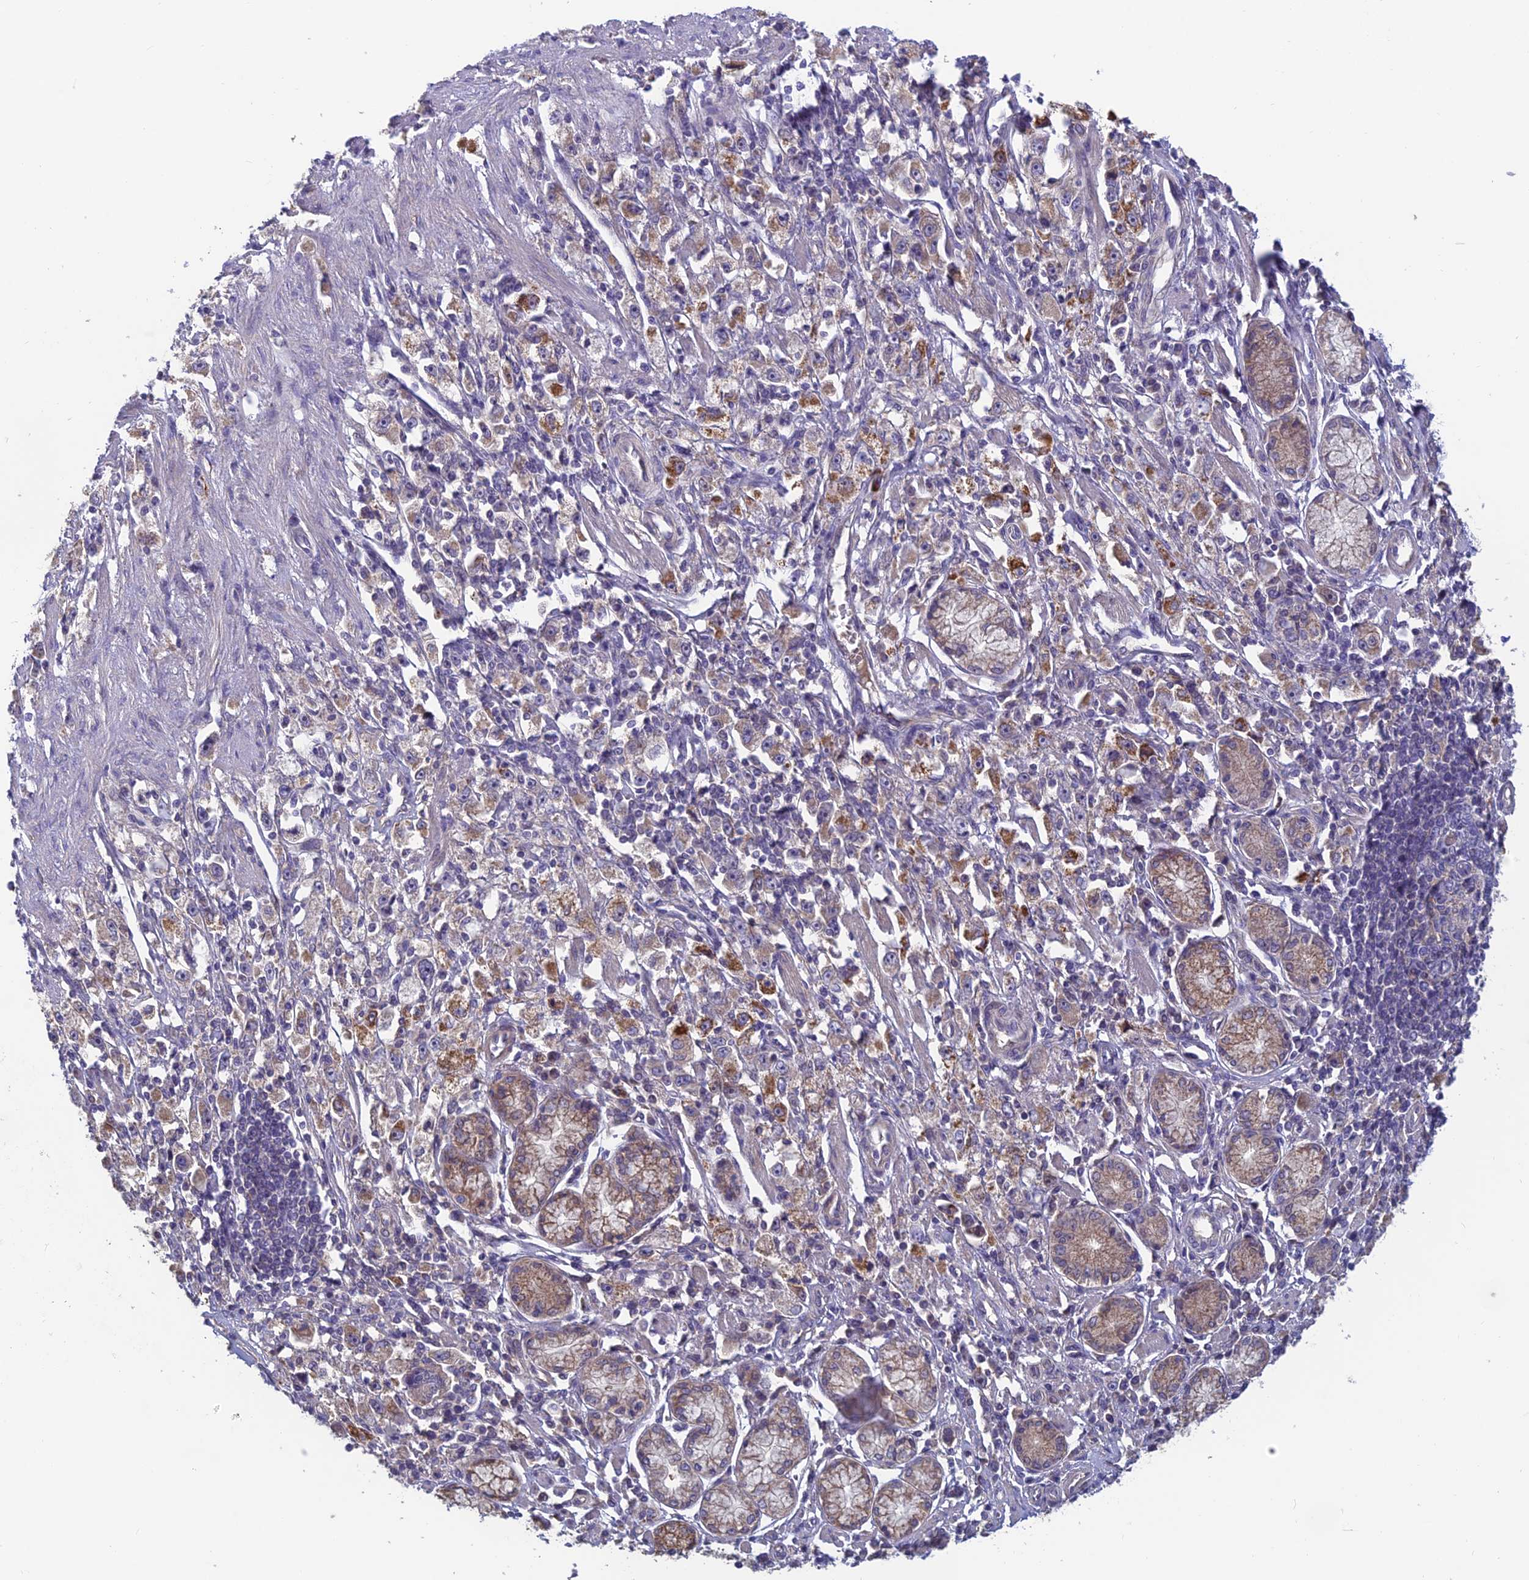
{"staining": {"intensity": "moderate", "quantity": "<25%", "location": "cytoplasmic/membranous"}, "tissue": "stomach cancer", "cell_type": "Tumor cells", "image_type": "cancer", "snomed": [{"axis": "morphology", "description": "Adenocarcinoma, NOS"}, {"axis": "topography", "description": "Stomach"}], "caption": "The immunohistochemical stain highlights moderate cytoplasmic/membranous staining in tumor cells of stomach adenocarcinoma tissue.", "gene": "HECA", "patient": {"sex": "female", "age": 59}}